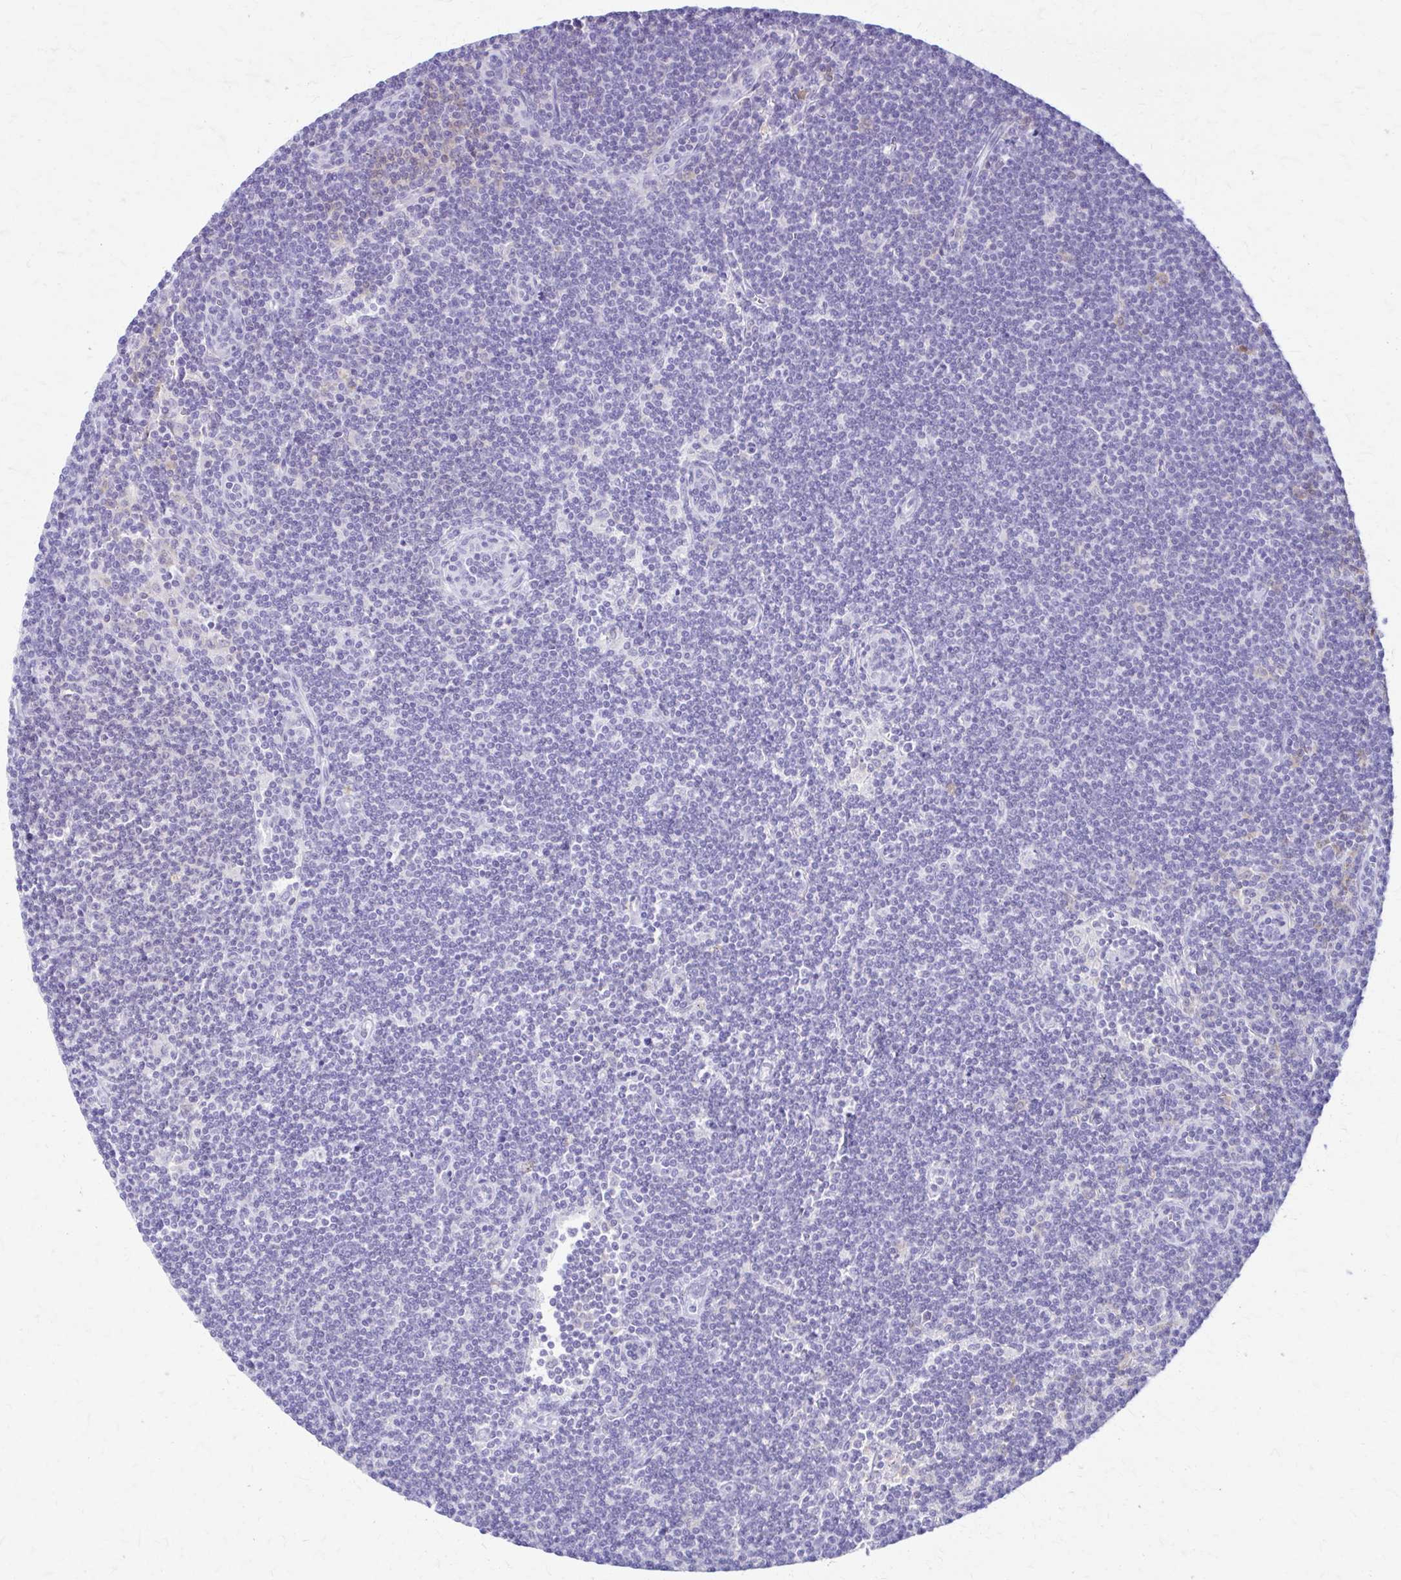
{"staining": {"intensity": "moderate", "quantity": "<25%", "location": "cytoplasmic/membranous"}, "tissue": "lymphoma", "cell_type": "Tumor cells", "image_type": "cancer", "snomed": [{"axis": "morphology", "description": "Malignant lymphoma, non-Hodgkin's type, Low grade"}, {"axis": "topography", "description": "Lymph node"}], "caption": "High-magnification brightfield microscopy of low-grade malignant lymphoma, non-Hodgkin's type stained with DAB (brown) and counterstained with hematoxylin (blue). tumor cells exhibit moderate cytoplasmic/membranous staining is identified in about<25% of cells.", "gene": "PIK3AP1", "patient": {"sex": "female", "age": 73}}